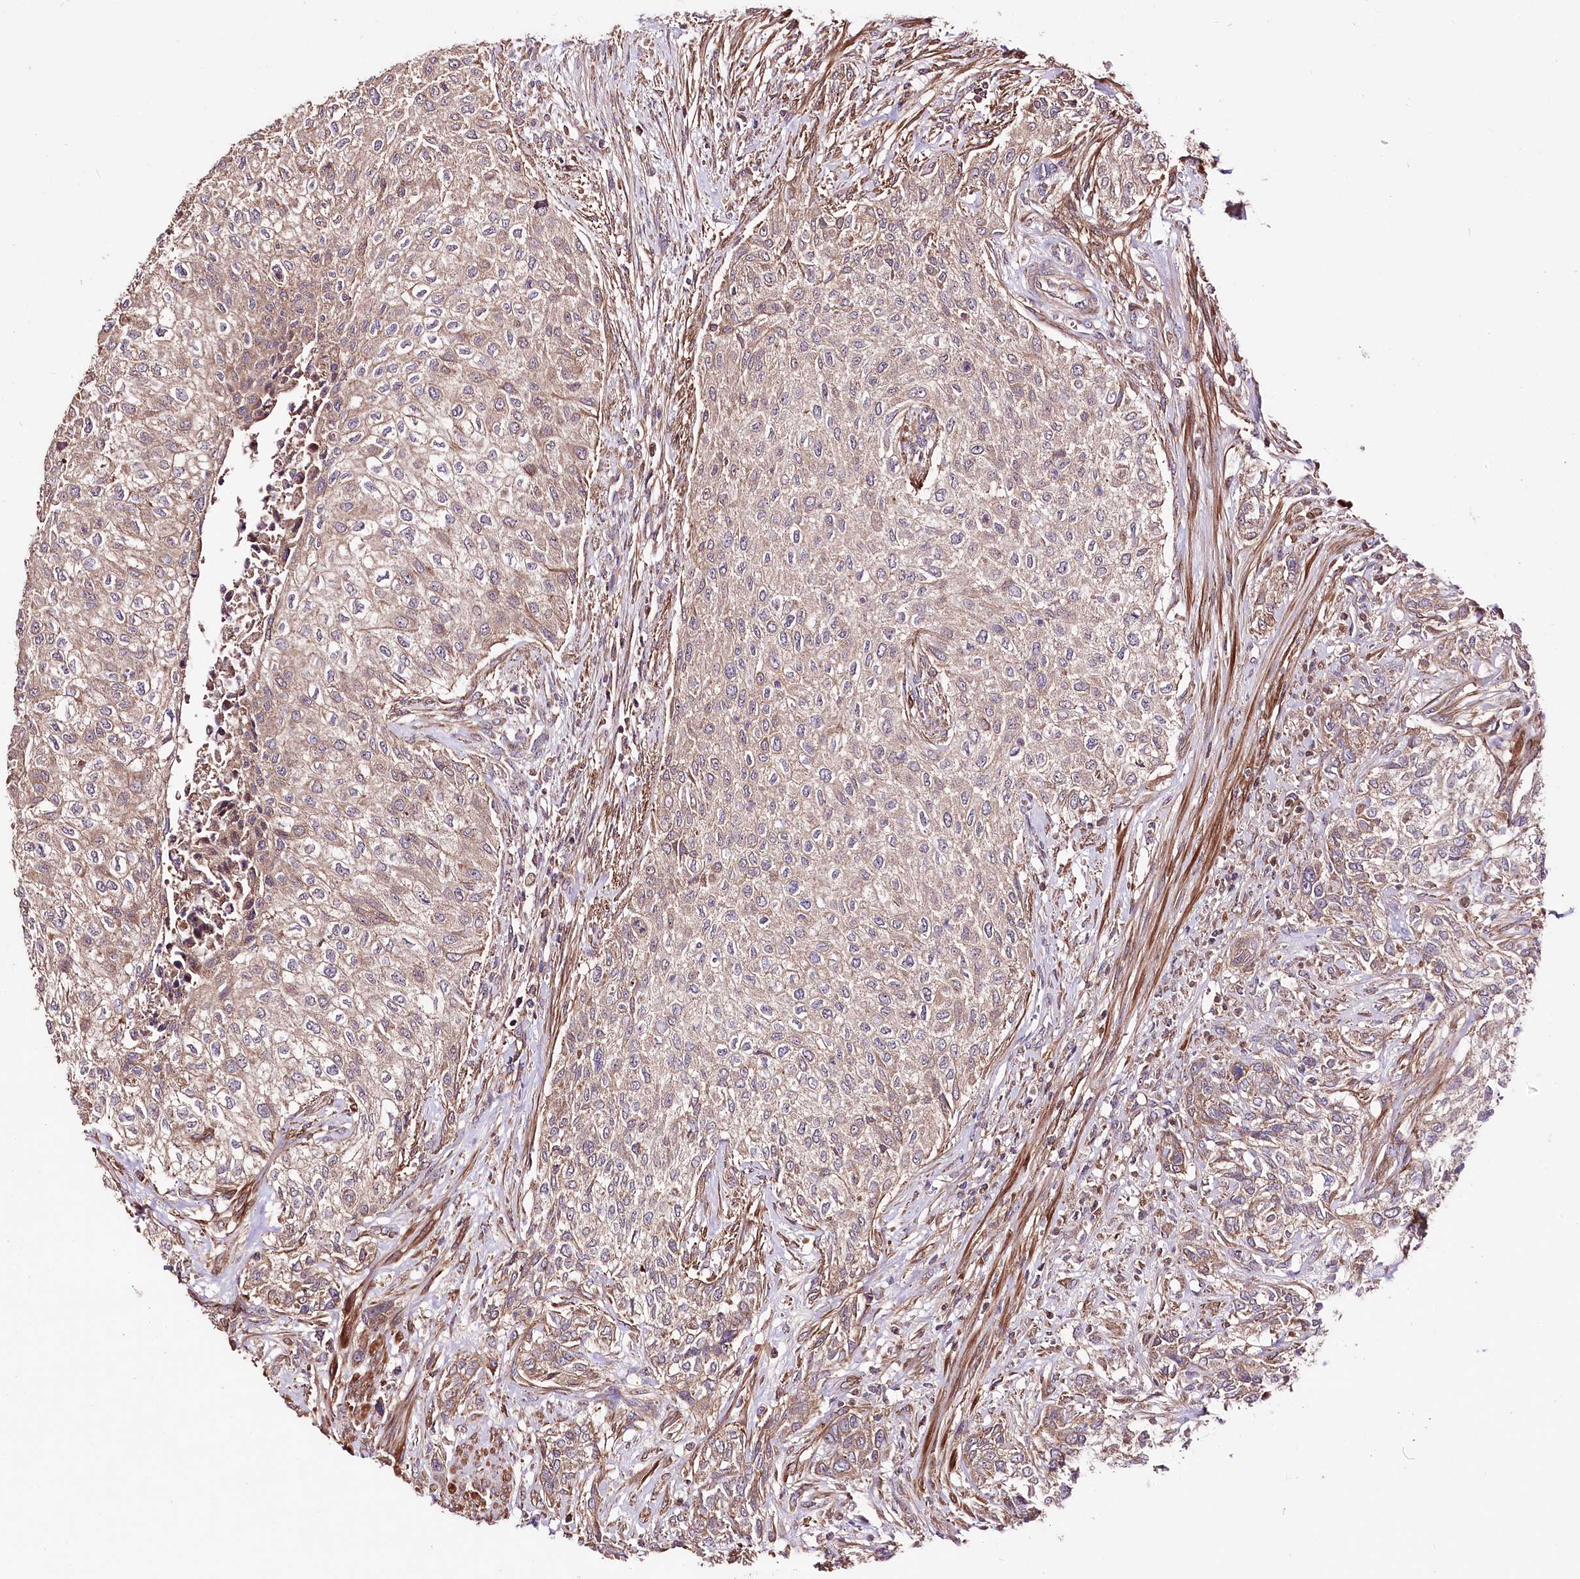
{"staining": {"intensity": "weak", "quantity": "25%-75%", "location": "cytoplasmic/membranous"}, "tissue": "urothelial cancer", "cell_type": "Tumor cells", "image_type": "cancer", "snomed": [{"axis": "morphology", "description": "Normal tissue, NOS"}, {"axis": "morphology", "description": "Urothelial carcinoma, NOS"}, {"axis": "topography", "description": "Urinary bladder"}, {"axis": "topography", "description": "Peripheral nerve tissue"}], "caption": "DAB immunohistochemical staining of human transitional cell carcinoma displays weak cytoplasmic/membranous protein expression in approximately 25%-75% of tumor cells.", "gene": "WWC1", "patient": {"sex": "male", "age": 35}}